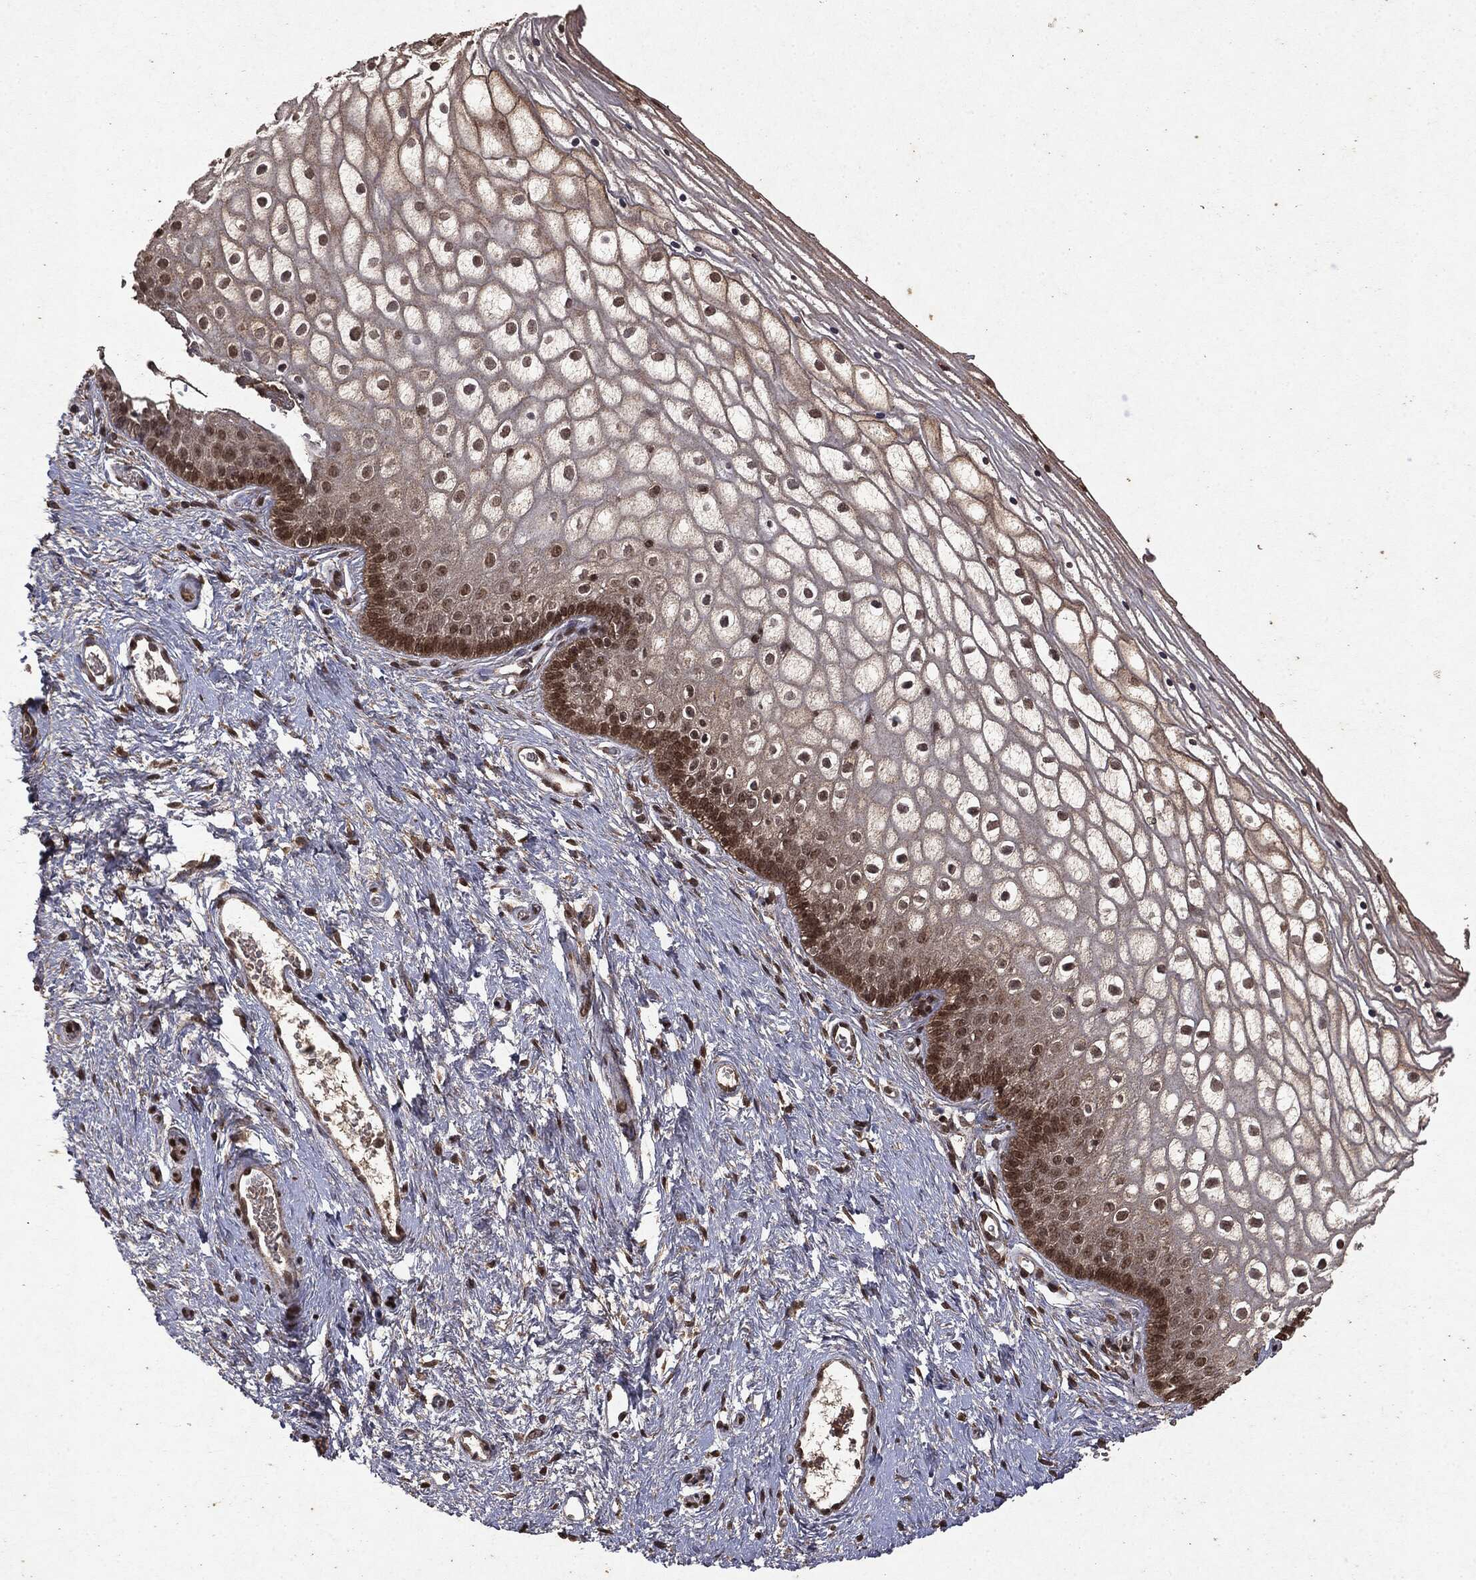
{"staining": {"intensity": "moderate", "quantity": "25%-75%", "location": "nuclear"}, "tissue": "vagina", "cell_type": "Squamous epithelial cells", "image_type": "normal", "snomed": [{"axis": "morphology", "description": "Normal tissue, NOS"}, {"axis": "topography", "description": "Vagina"}], "caption": "Protein staining of normal vagina displays moderate nuclear staining in about 25%-75% of squamous epithelial cells.", "gene": "PEBP1", "patient": {"sex": "female", "age": 32}}